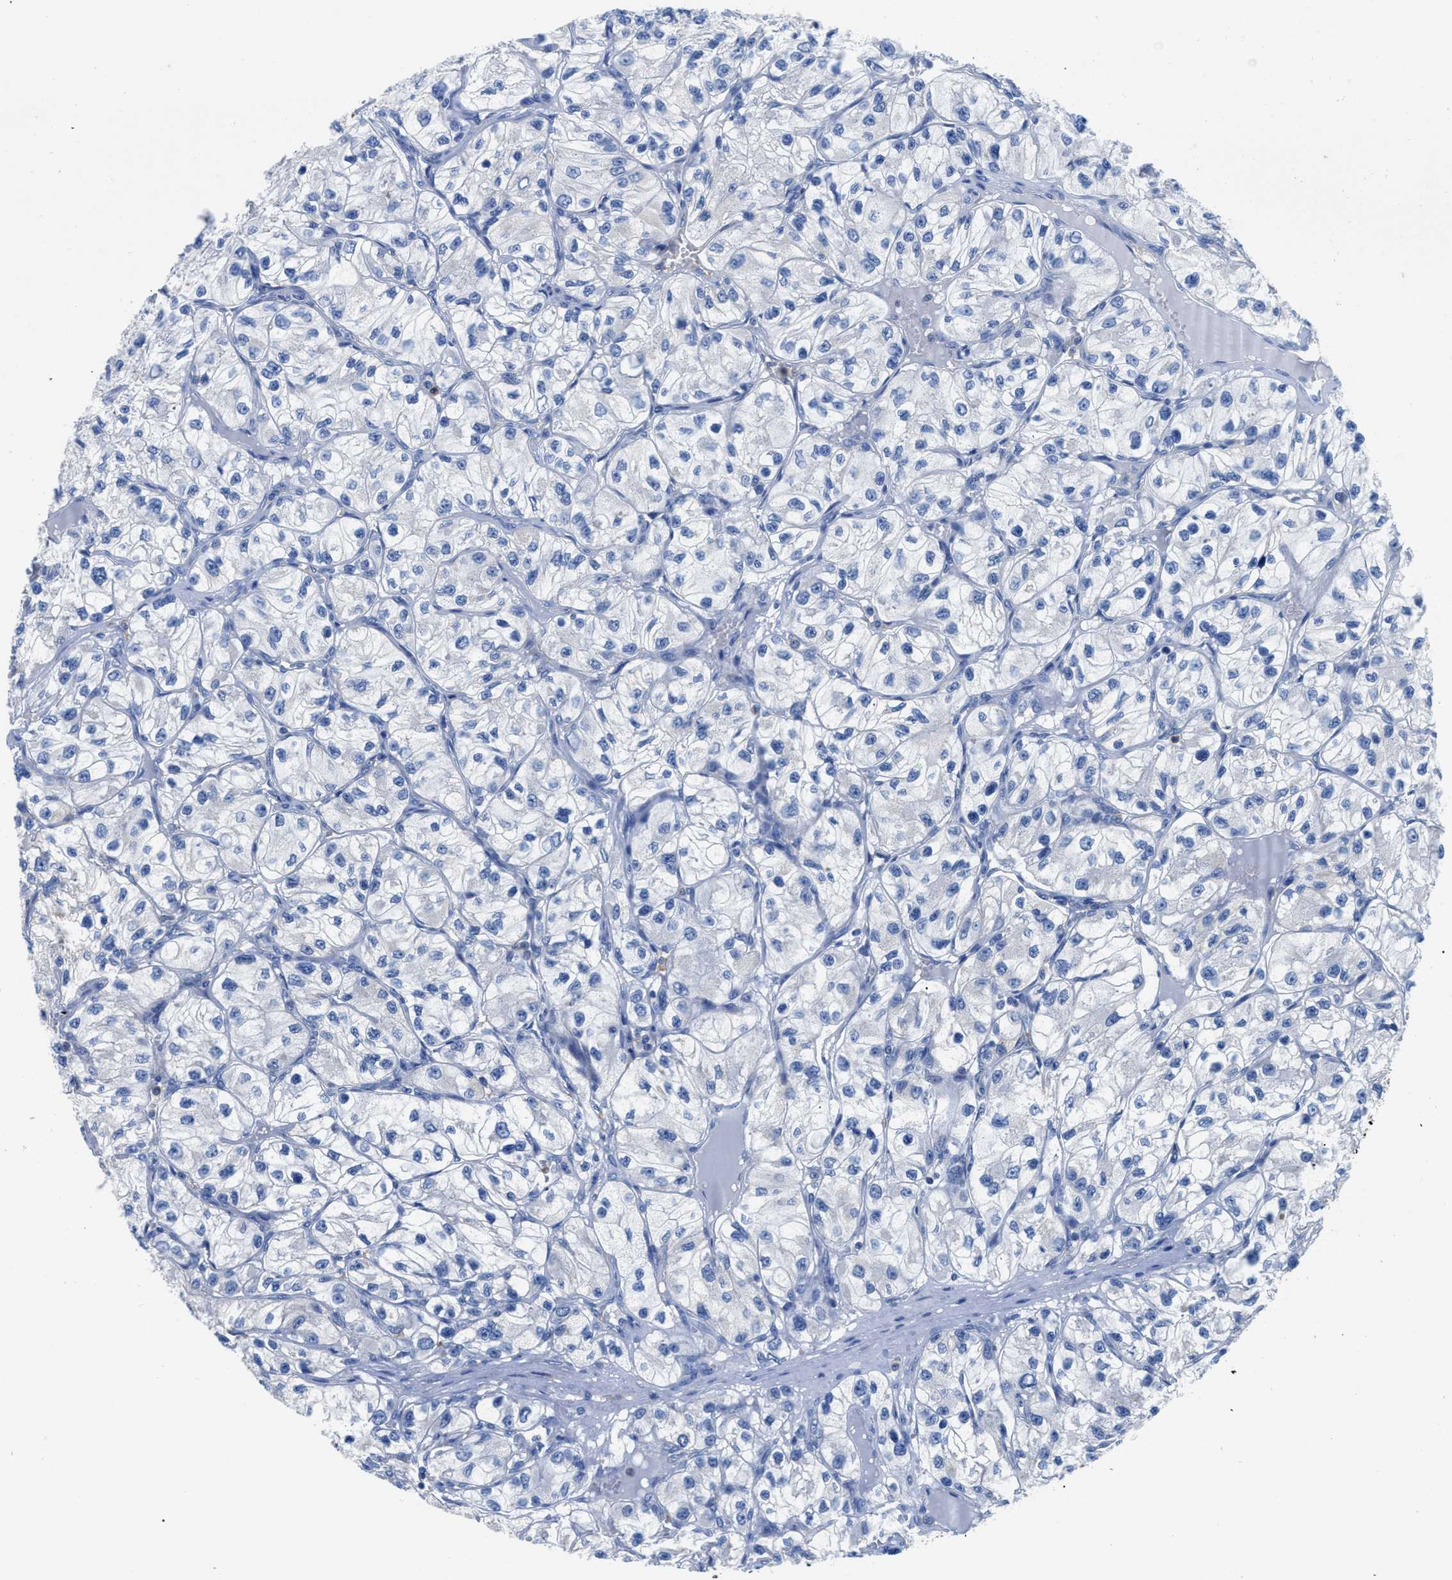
{"staining": {"intensity": "negative", "quantity": "none", "location": "none"}, "tissue": "renal cancer", "cell_type": "Tumor cells", "image_type": "cancer", "snomed": [{"axis": "morphology", "description": "Adenocarcinoma, NOS"}, {"axis": "topography", "description": "Kidney"}], "caption": "High power microscopy photomicrograph of an IHC image of renal adenocarcinoma, revealing no significant positivity in tumor cells.", "gene": "NEB", "patient": {"sex": "female", "age": 57}}